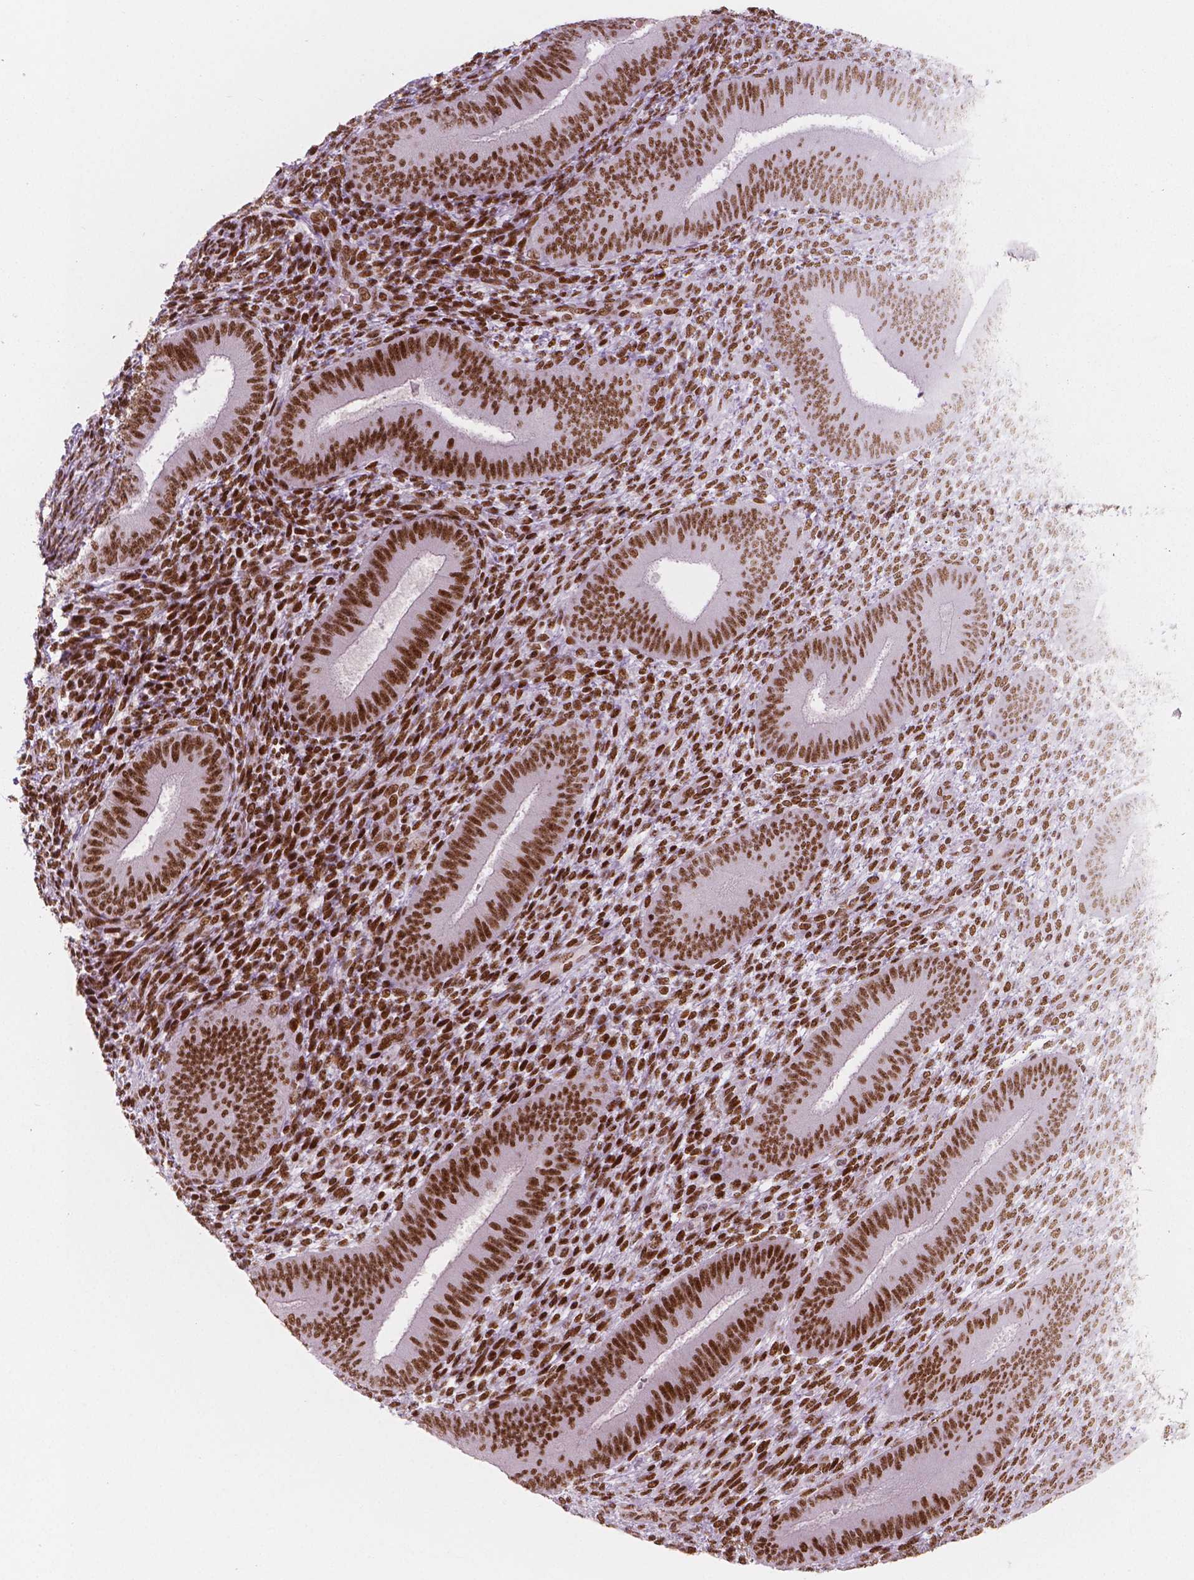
{"staining": {"intensity": "strong", "quantity": ">75%", "location": "nuclear"}, "tissue": "endometrium", "cell_type": "Cells in endometrial stroma", "image_type": "normal", "snomed": [{"axis": "morphology", "description": "Normal tissue, NOS"}, {"axis": "topography", "description": "Endometrium"}], "caption": "Approximately >75% of cells in endometrial stroma in benign human endometrium reveal strong nuclear protein positivity as visualized by brown immunohistochemical staining.", "gene": "BRD4", "patient": {"sex": "female", "age": 39}}